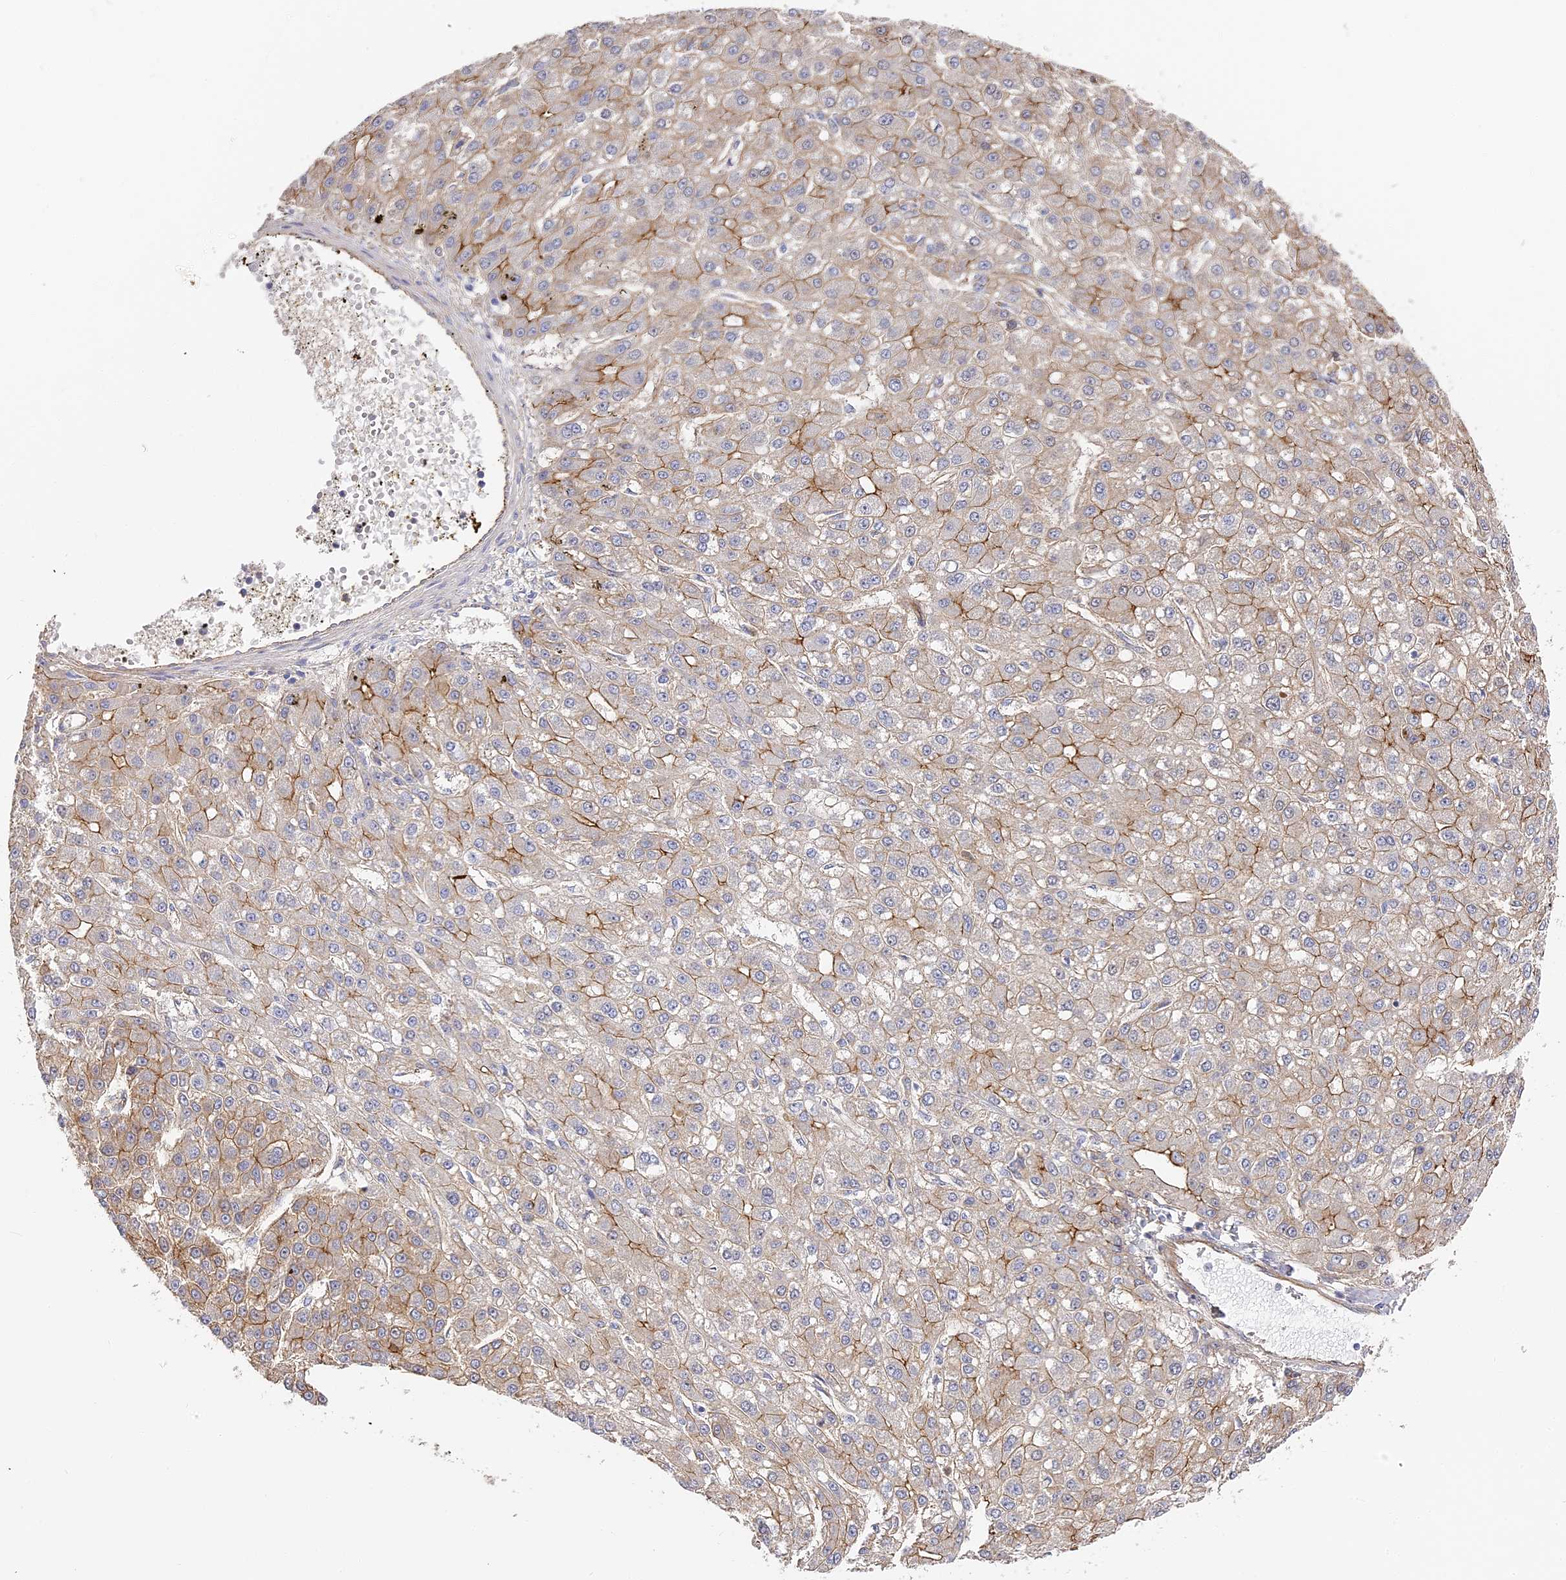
{"staining": {"intensity": "weak", "quantity": "25%-75%", "location": "cytoplasmic/membranous"}, "tissue": "liver cancer", "cell_type": "Tumor cells", "image_type": "cancer", "snomed": [{"axis": "morphology", "description": "Carcinoma, Hepatocellular, NOS"}, {"axis": "topography", "description": "Liver"}], "caption": "Liver cancer (hepatocellular carcinoma) tissue reveals weak cytoplasmic/membranous expression in about 25%-75% of tumor cells, visualized by immunohistochemistry.", "gene": "CCDC30", "patient": {"sex": "male", "age": 67}}